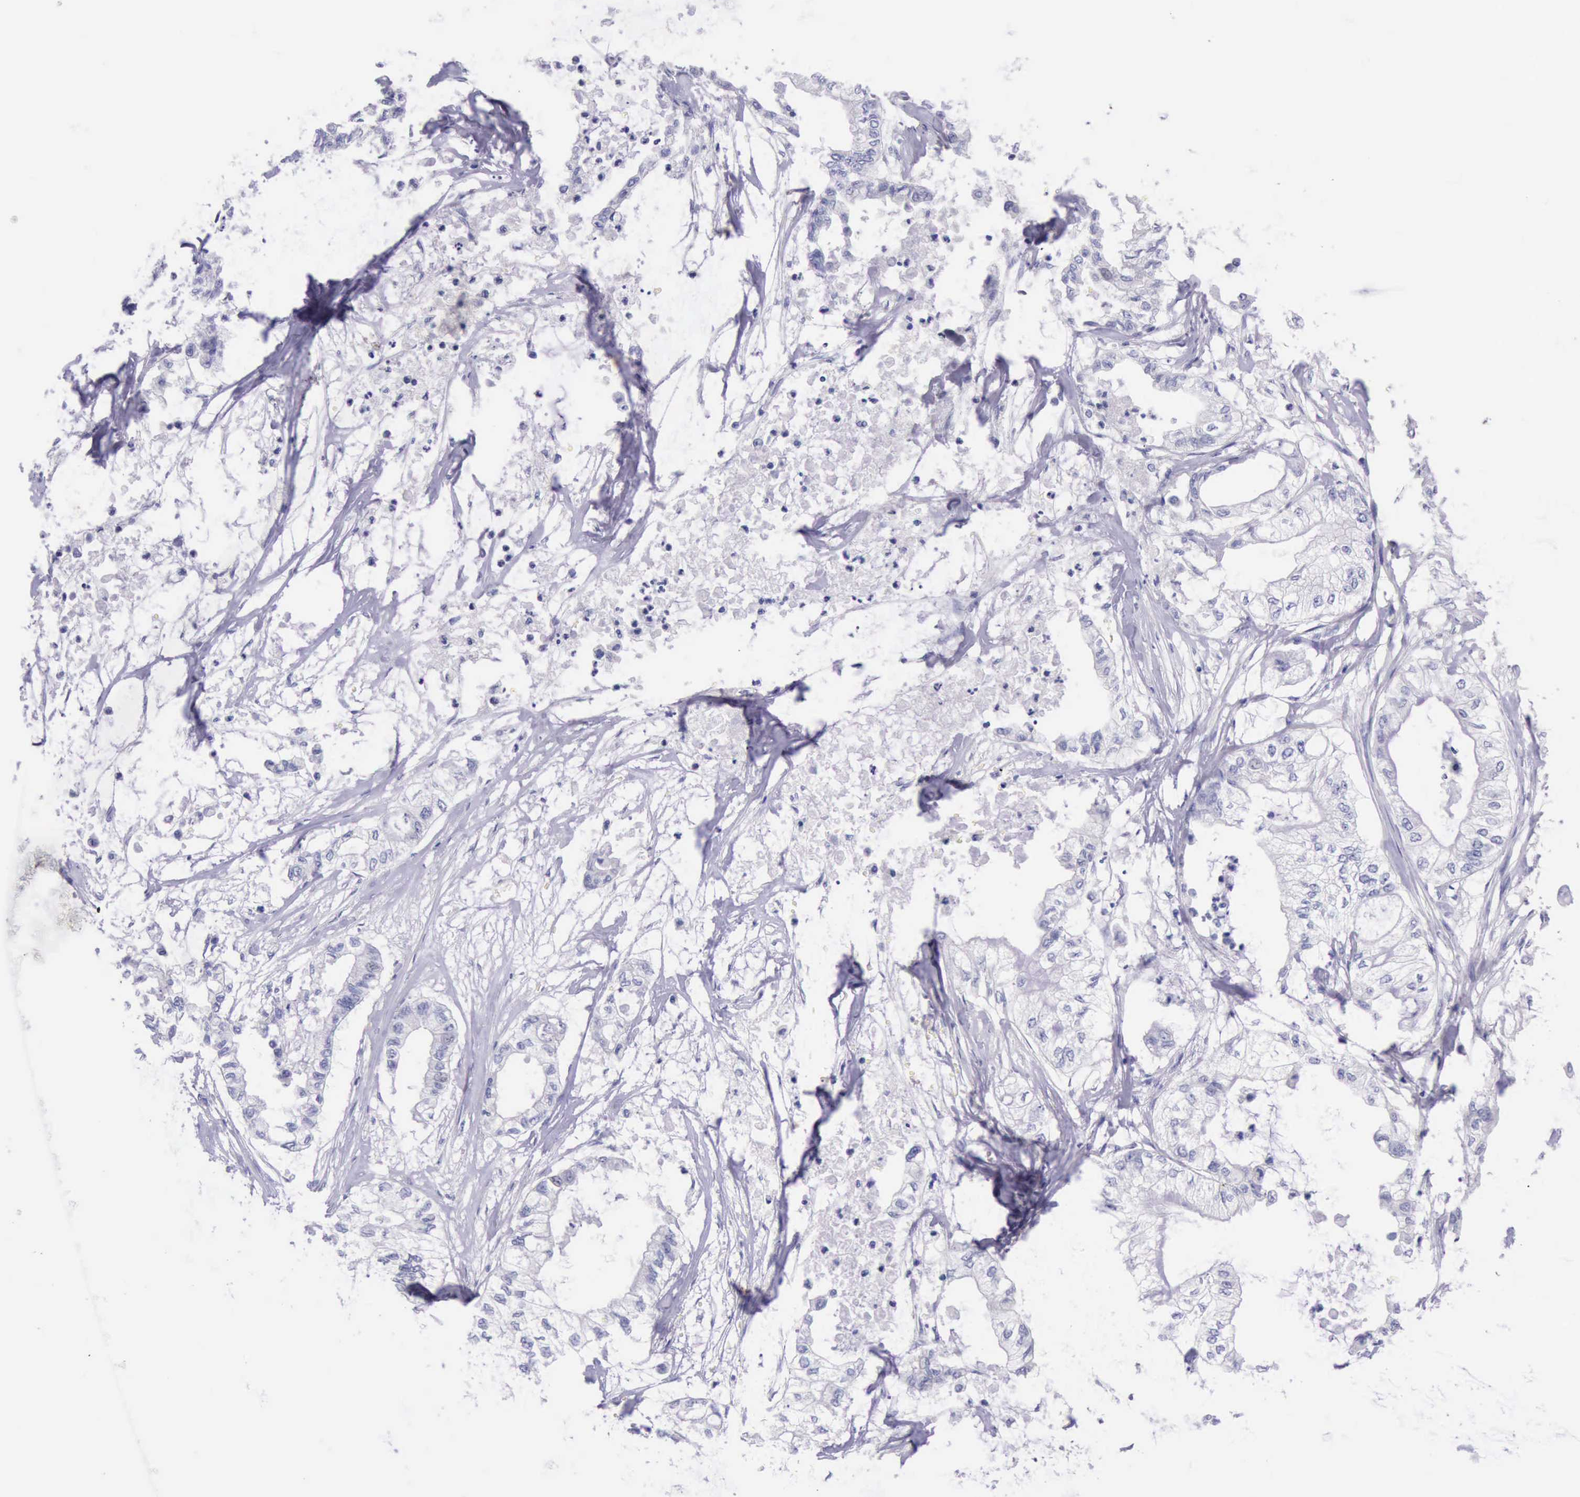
{"staining": {"intensity": "negative", "quantity": "none", "location": "none"}, "tissue": "pancreatic cancer", "cell_type": "Tumor cells", "image_type": "cancer", "snomed": [{"axis": "morphology", "description": "Adenocarcinoma, NOS"}, {"axis": "topography", "description": "Pancreas"}], "caption": "High magnification brightfield microscopy of pancreatic cancer (adenocarcinoma) stained with DAB (3,3'-diaminobenzidine) (brown) and counterstained with hematoxylin (blue): tumor cells show no significant expression.", "gene": "LRFN5", "patient": {"sex": "male", "age": 79}}